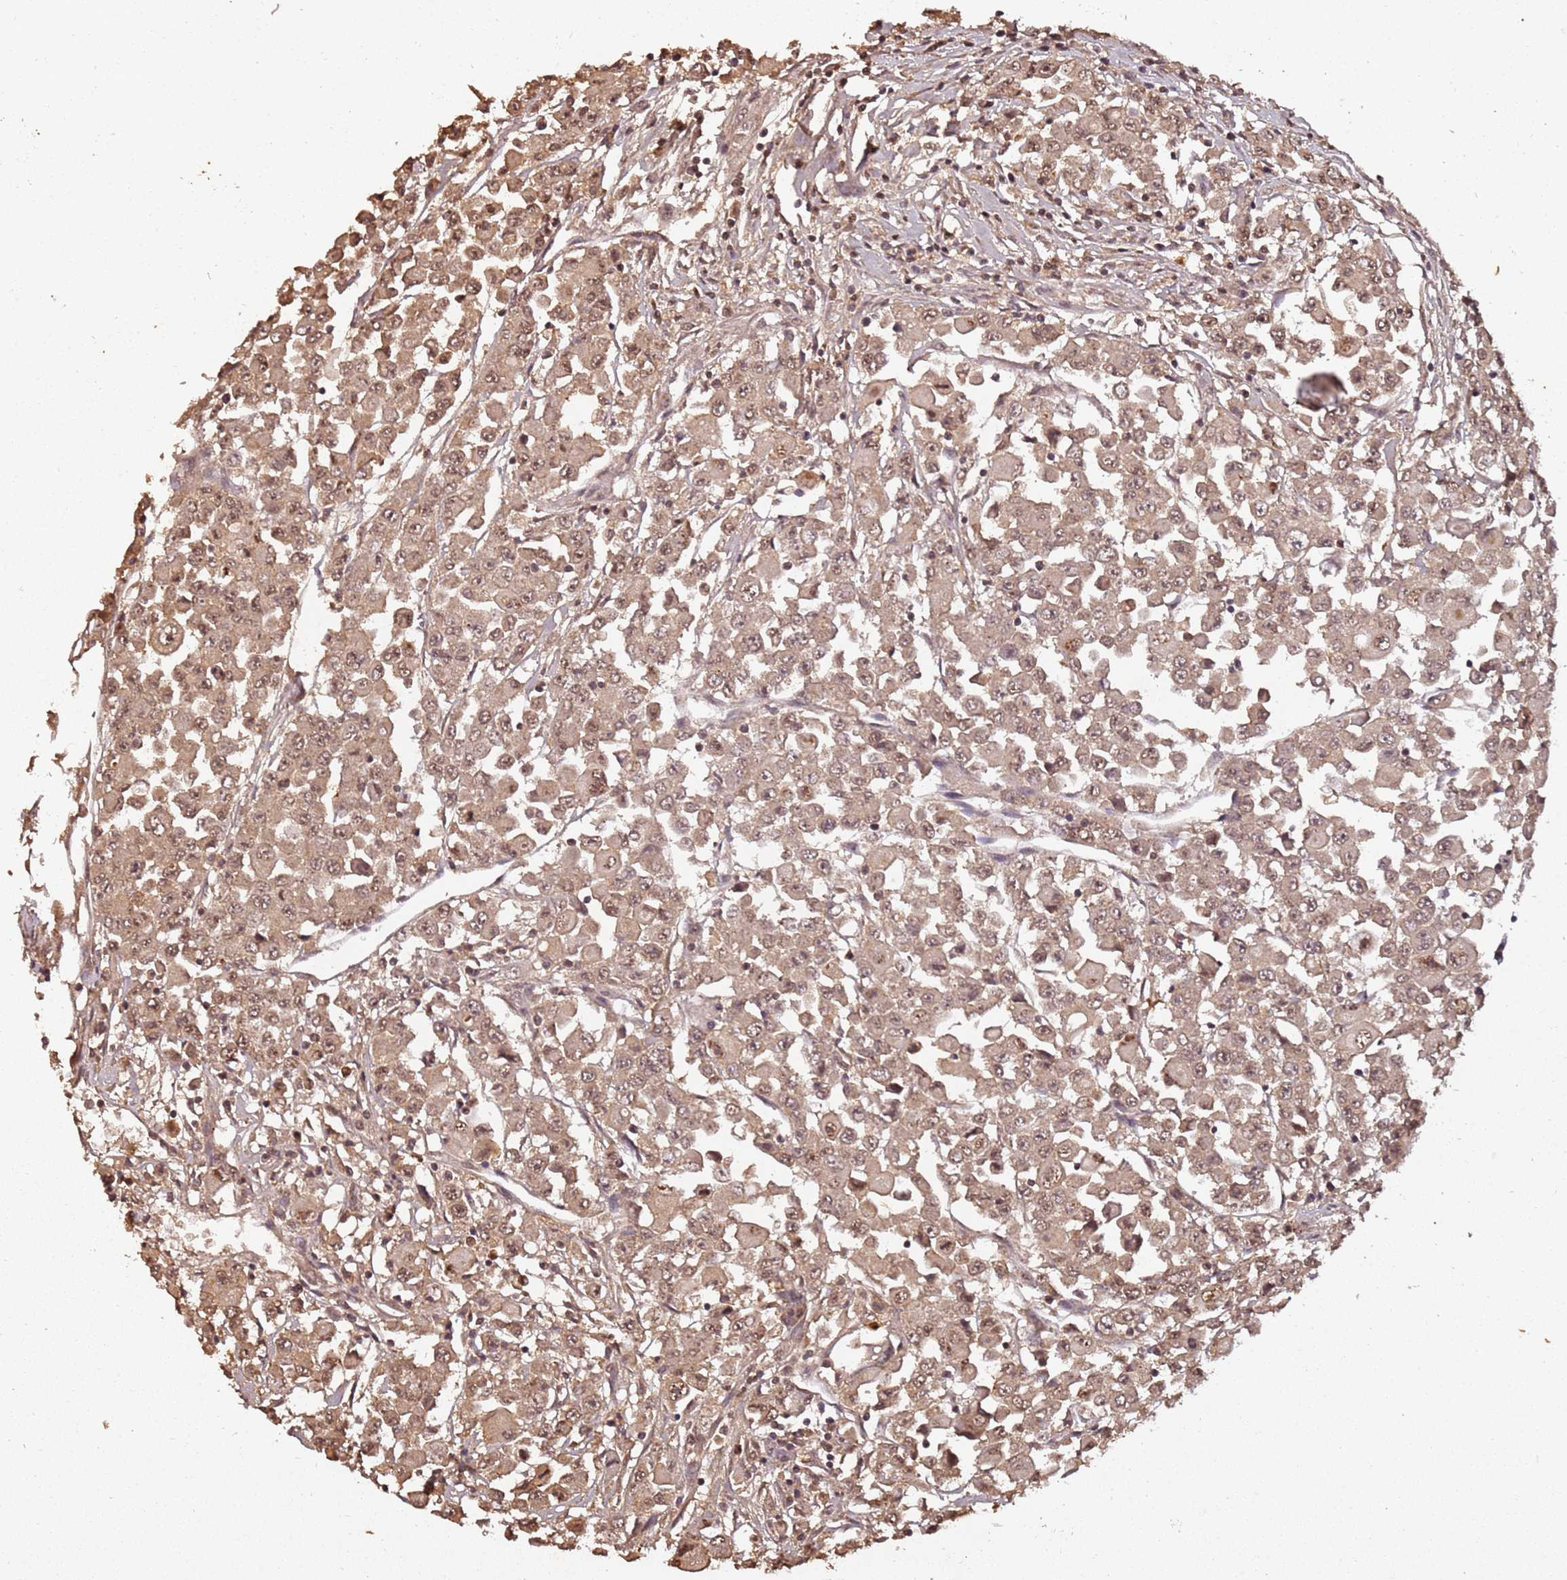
{"staining": {"intensity": "moderate", "quantity": ">75%", "location": "cytoplasmic/membranous,nuclear"}, "tissue": "colorectal cancer", "cell_type": "Tumor cells", "image_type": "cancer", "snomed": [{"axis": "morphology", "description": "Adenocarcinoma, NOS"}, {"axis": "topography", "description": "Colon"}], "caption": "Colorectal cancer (adenocarcinoma) was stained to show a protein in brown. There is medium levels of moderate cytoplasmic/membranous and nuclear positivity in about >75% of tumor cells.", "gene": "COL1A2", "patient": {"sex": "male", "age": 51}}